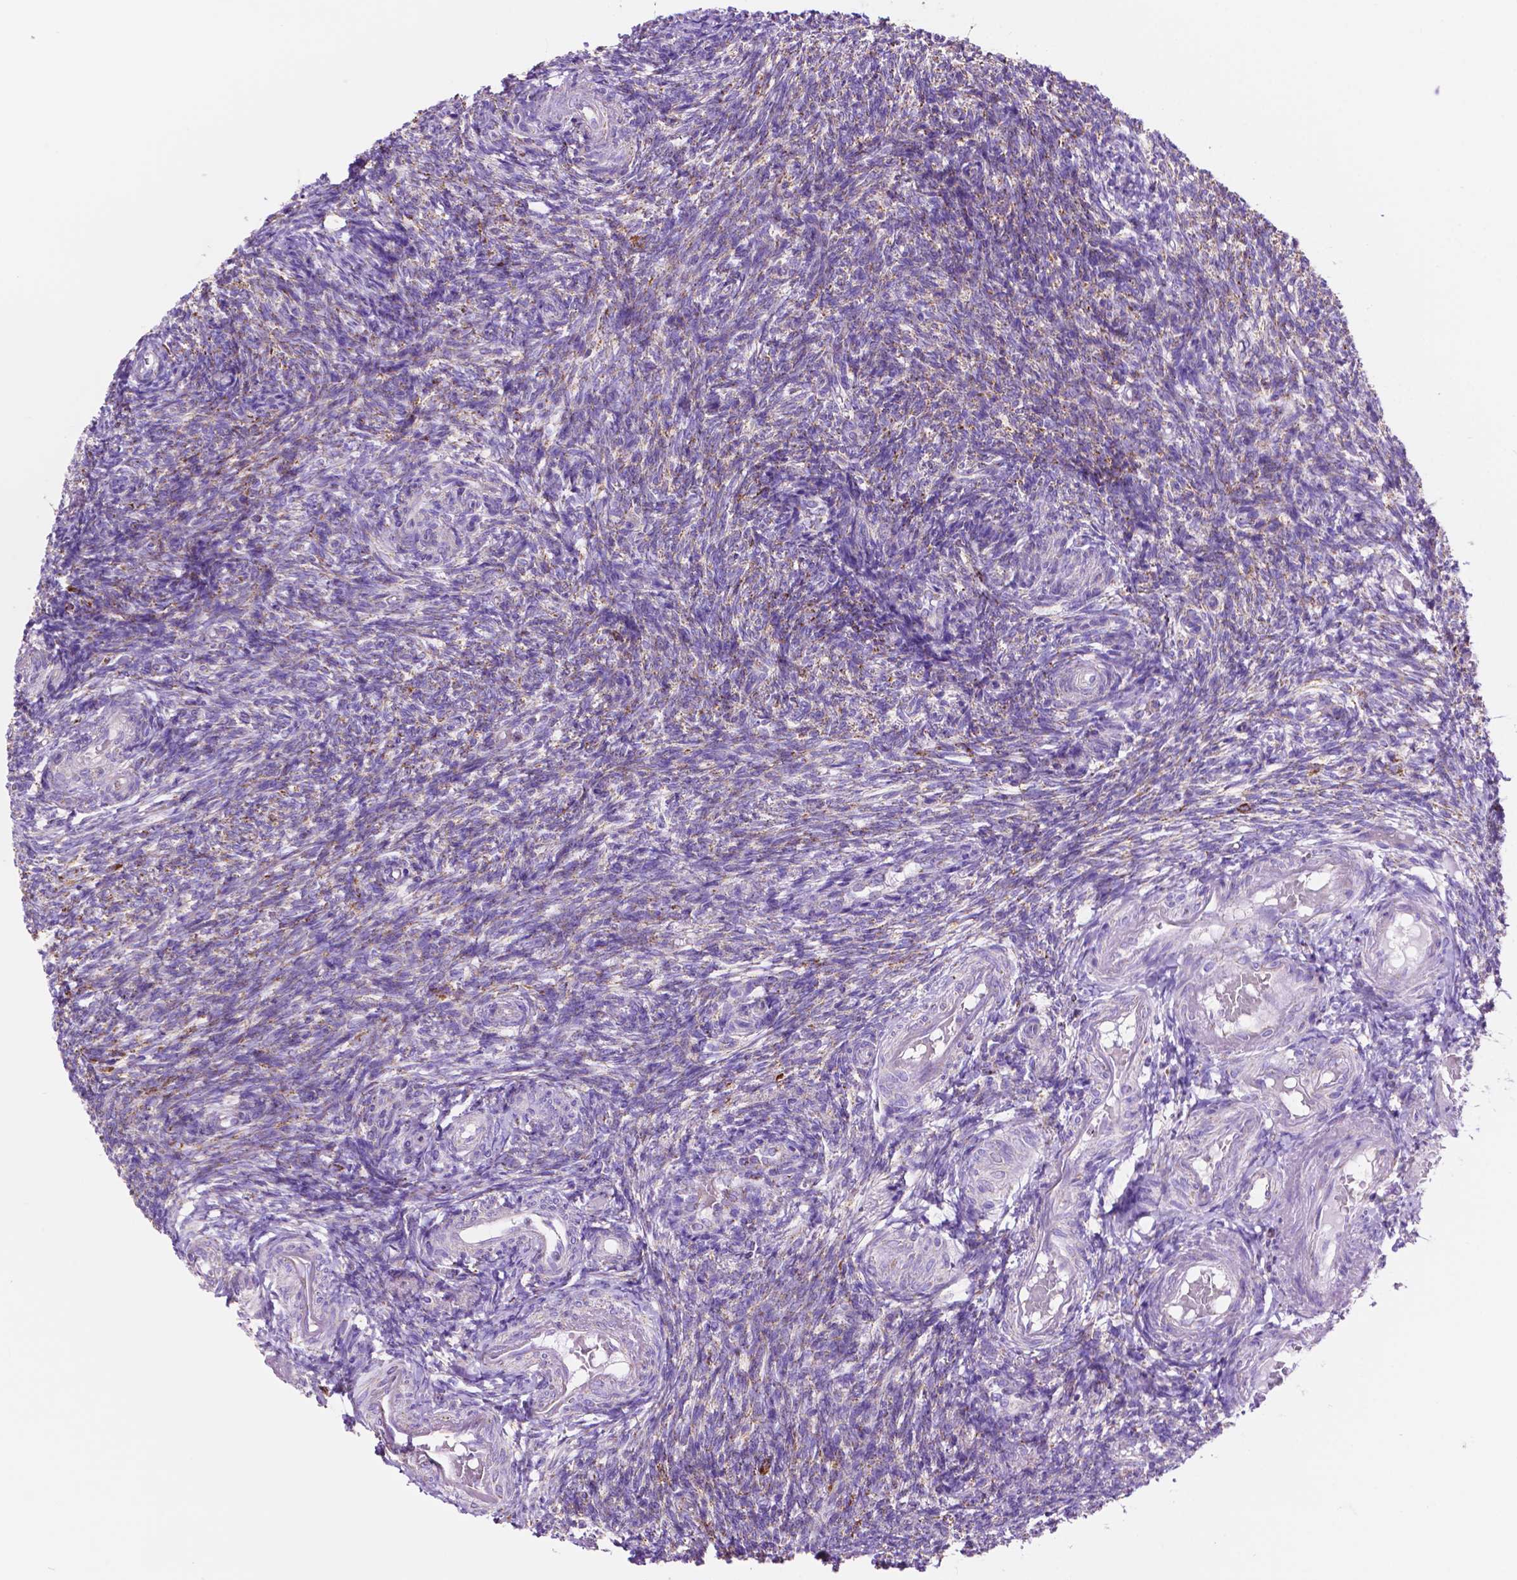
{"staining": {"intensity": "strong", "quantity": ">75%", "location": "cytoplasmic/membranous"}, "tissue": "ovary", "cell_type": "Follicle cells", "image_type": "normal", "snomed": [{"axis": "morphology", "description": "Normal tissue, NOS"}, {"axis": "topography", "description": "Ovary"}], "caption": "Ovary stained for a protein (brown) reveals strong cytoplasmic/membranous positive expression in about >75% of follicle cells.", "gene": "GDPD5", "patient": {"sex": "female", "age": 39}}